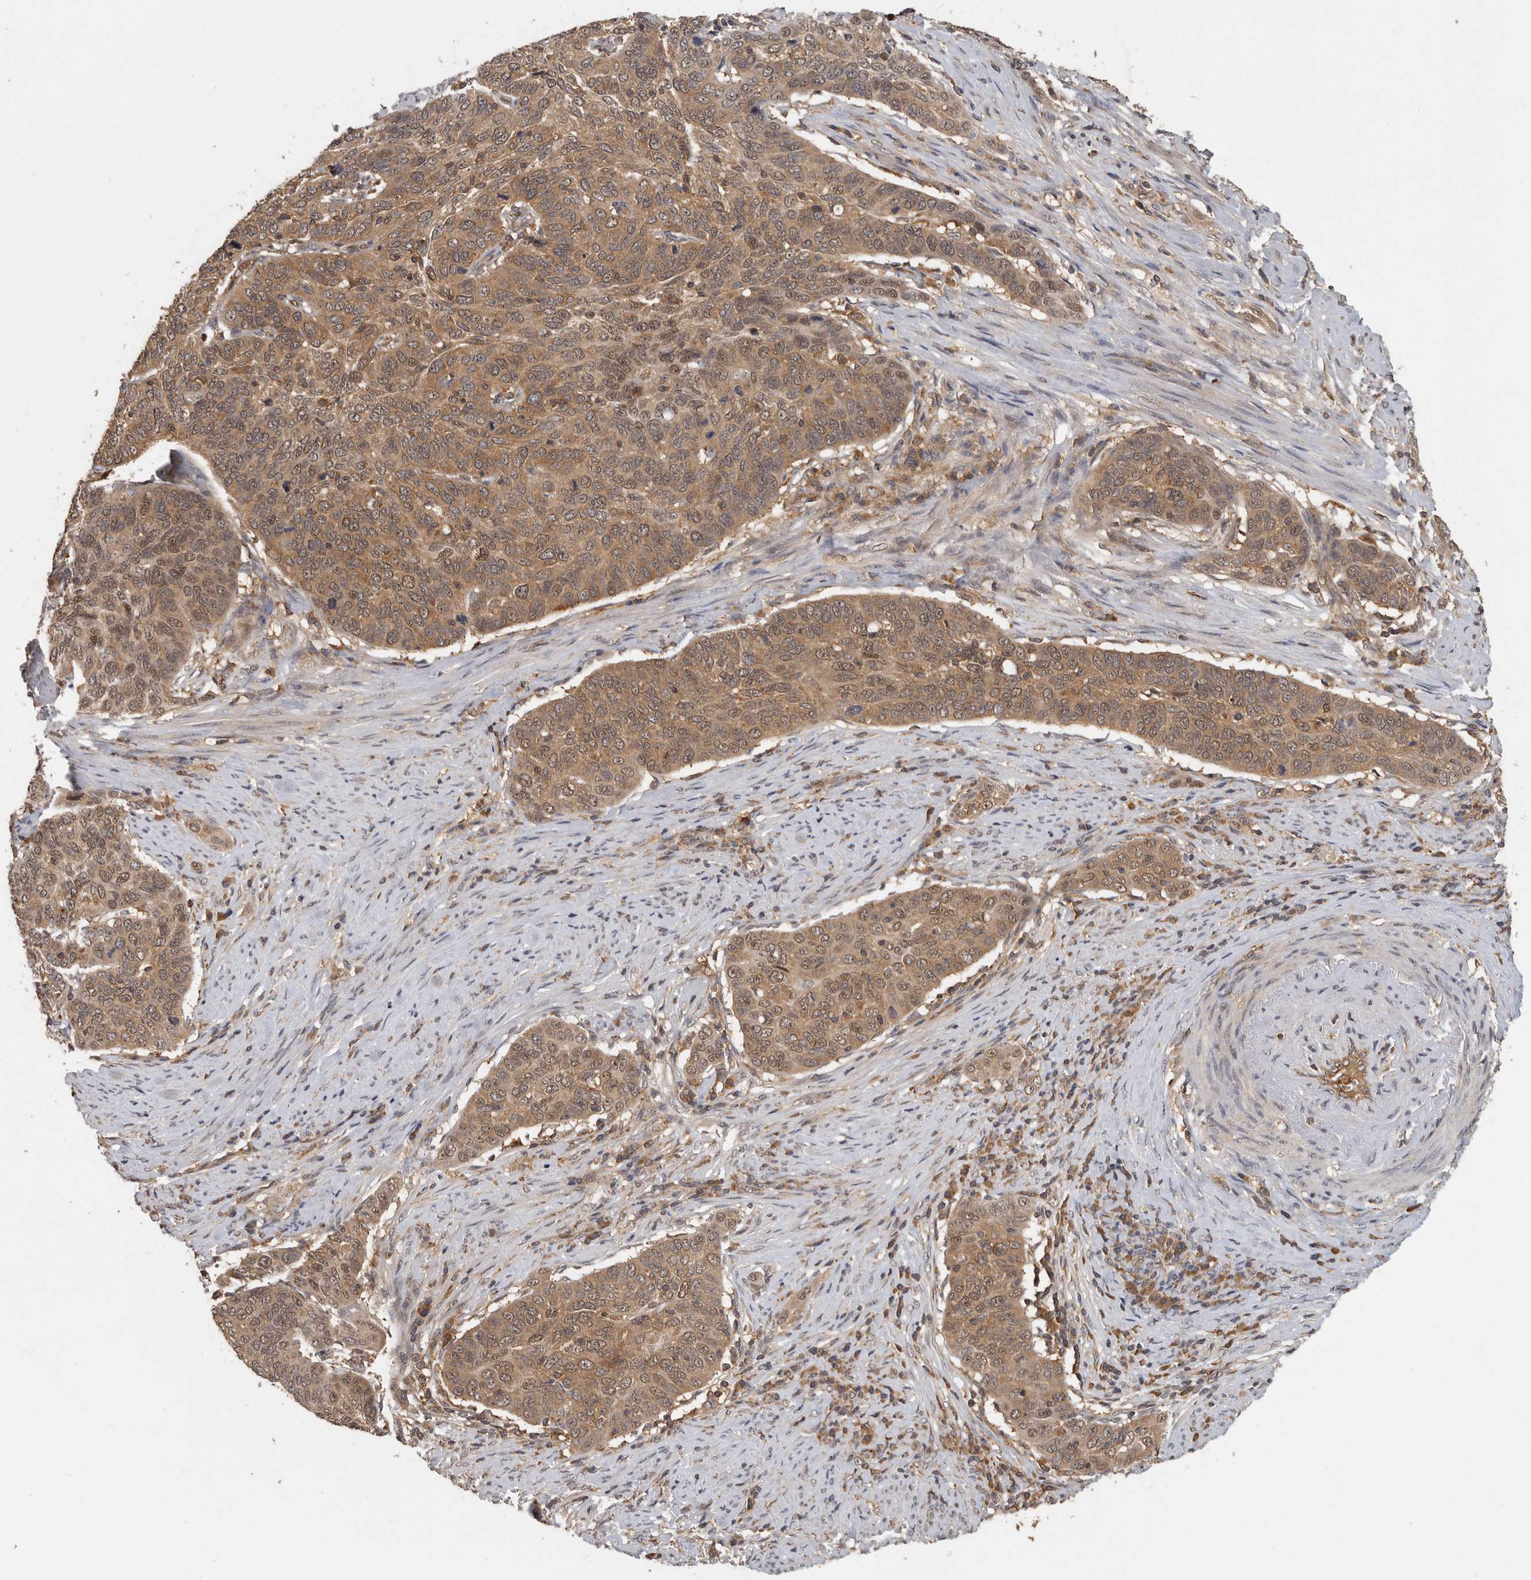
{"staining": {"intensity": "moderate", "quantity": ">75%", "location": "cytoplasmic/membranous,nuclear"}, "tissue": "cervical cancer", "cell_type": "Tumor cells", "image_type": "cancer", "snomed": [{"axis": "morphology", "description": "Squamous cell carcinoma, NOS"}, {"axis": "topography", "description": "Cervix"}], "caption": "Brown immunohistochemical staining in human cervical squamous cell carcinoma demonstrates moderate cytoplasmic/membranous and nuclear positivity in about >75% of tumor cells.", "gene": "CCT8", "patient": {"sex": "female", "age": 60}}